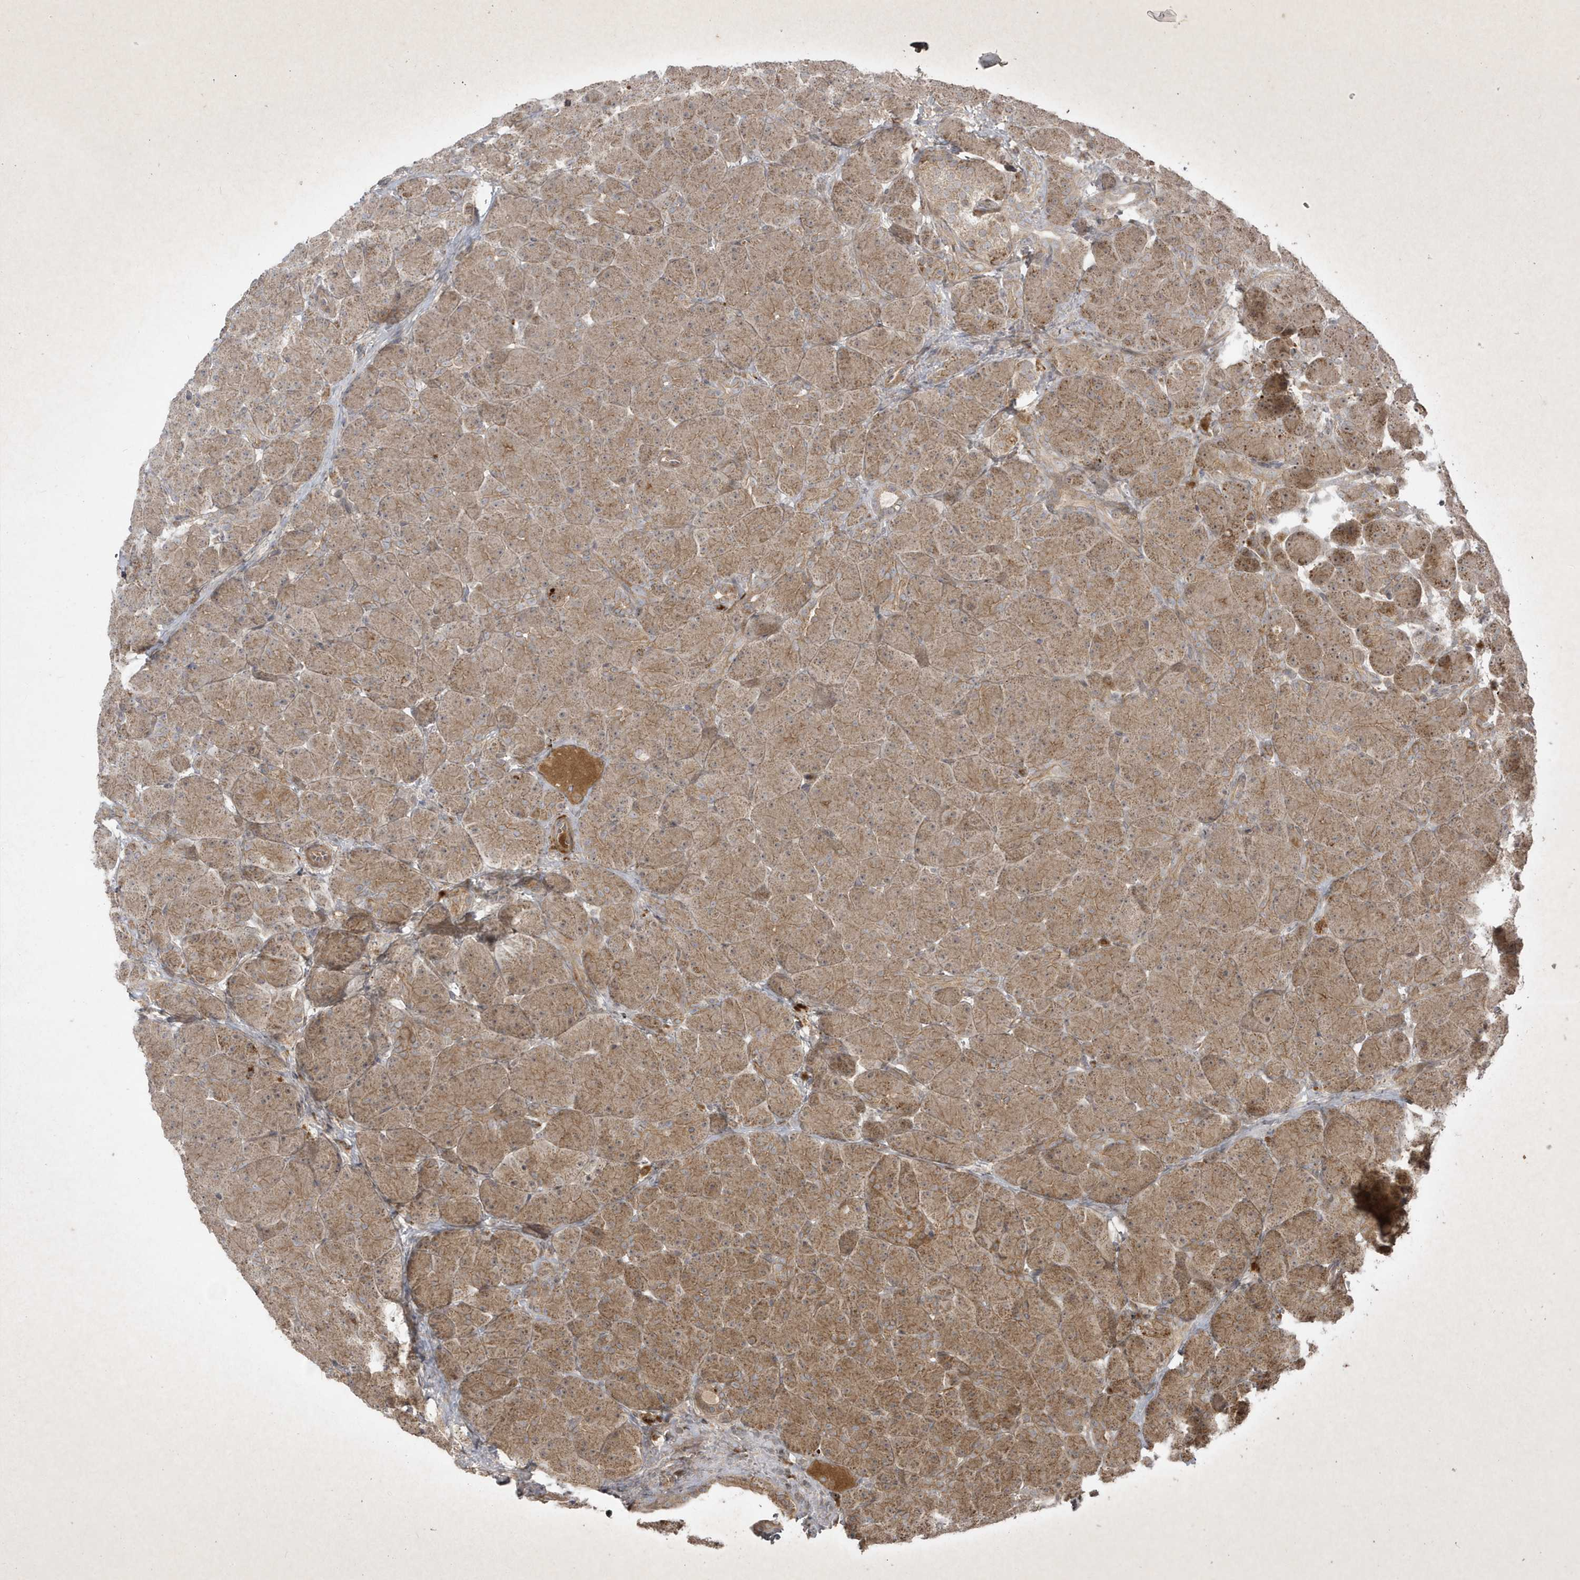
{"staining": {"intensity": "moderate", "quantity": ">75%", "location": "cytoplasmic/membranous"}, "tissue": "pancreas", "cell_type": "Exocrine glandular cells", "image_type": "normal", "snomed": [{"axis": "morphology", "description": "Normal tissue, NOS"}, {"axis": "topography", "description": "Pancreas"}], "caption": "Moderate cytoplasmic/membranous expression for a protein is appreciated in about >75% of exocrine glandular cells of unremarkable pancreas using immunohistochemistry (IHC).", "gene": "FAM83C", "patient": {"sex": "male", "age": 66}}